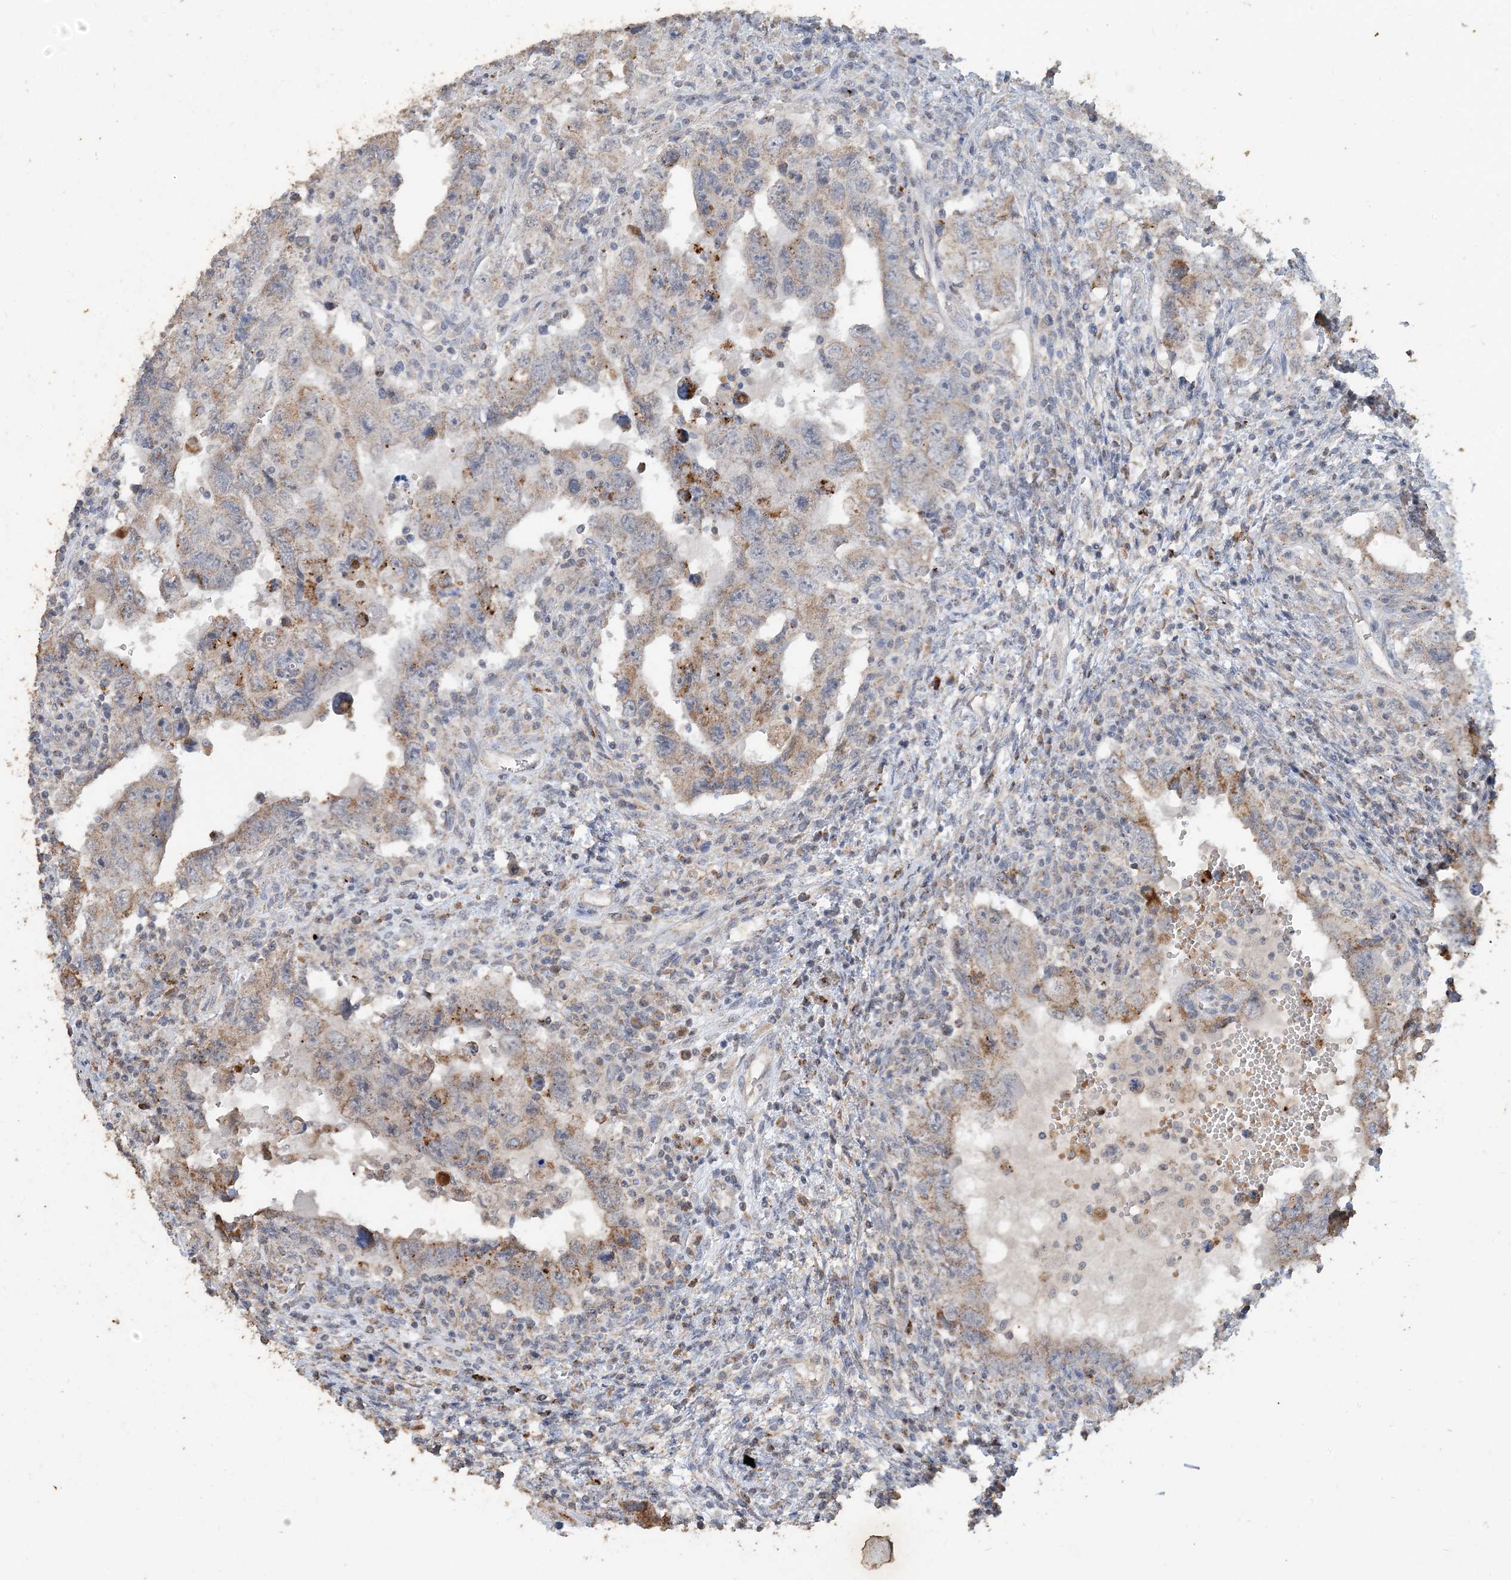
{"staining": {"intensity": "moderate", "quantity": "25%-75%", "location": "cytoplasmic/membranous"}, "tissue": "testis cancer", "cell_type": "Tumor cells", "image_type": "cancer", "snomed": [{"axis": "morphology", "description": "Carcinoma, Embryonal, NOS"}, {"axis": "topography", "description": "Testis"}], "caption": "High-magnification brightfield microscopy of testis cancer (embryonal carcinoma) stained with DAB (3,3'-diaminobenzidine) (brown) and counterstained with hematoxylin (blue). tumor cells exhibit moderate cytoplasmic/membranous expression is identified in approximately25%-75% of cells.", "gene": "SFMBT2", "patient": {"sex": "male", "age": 26}}